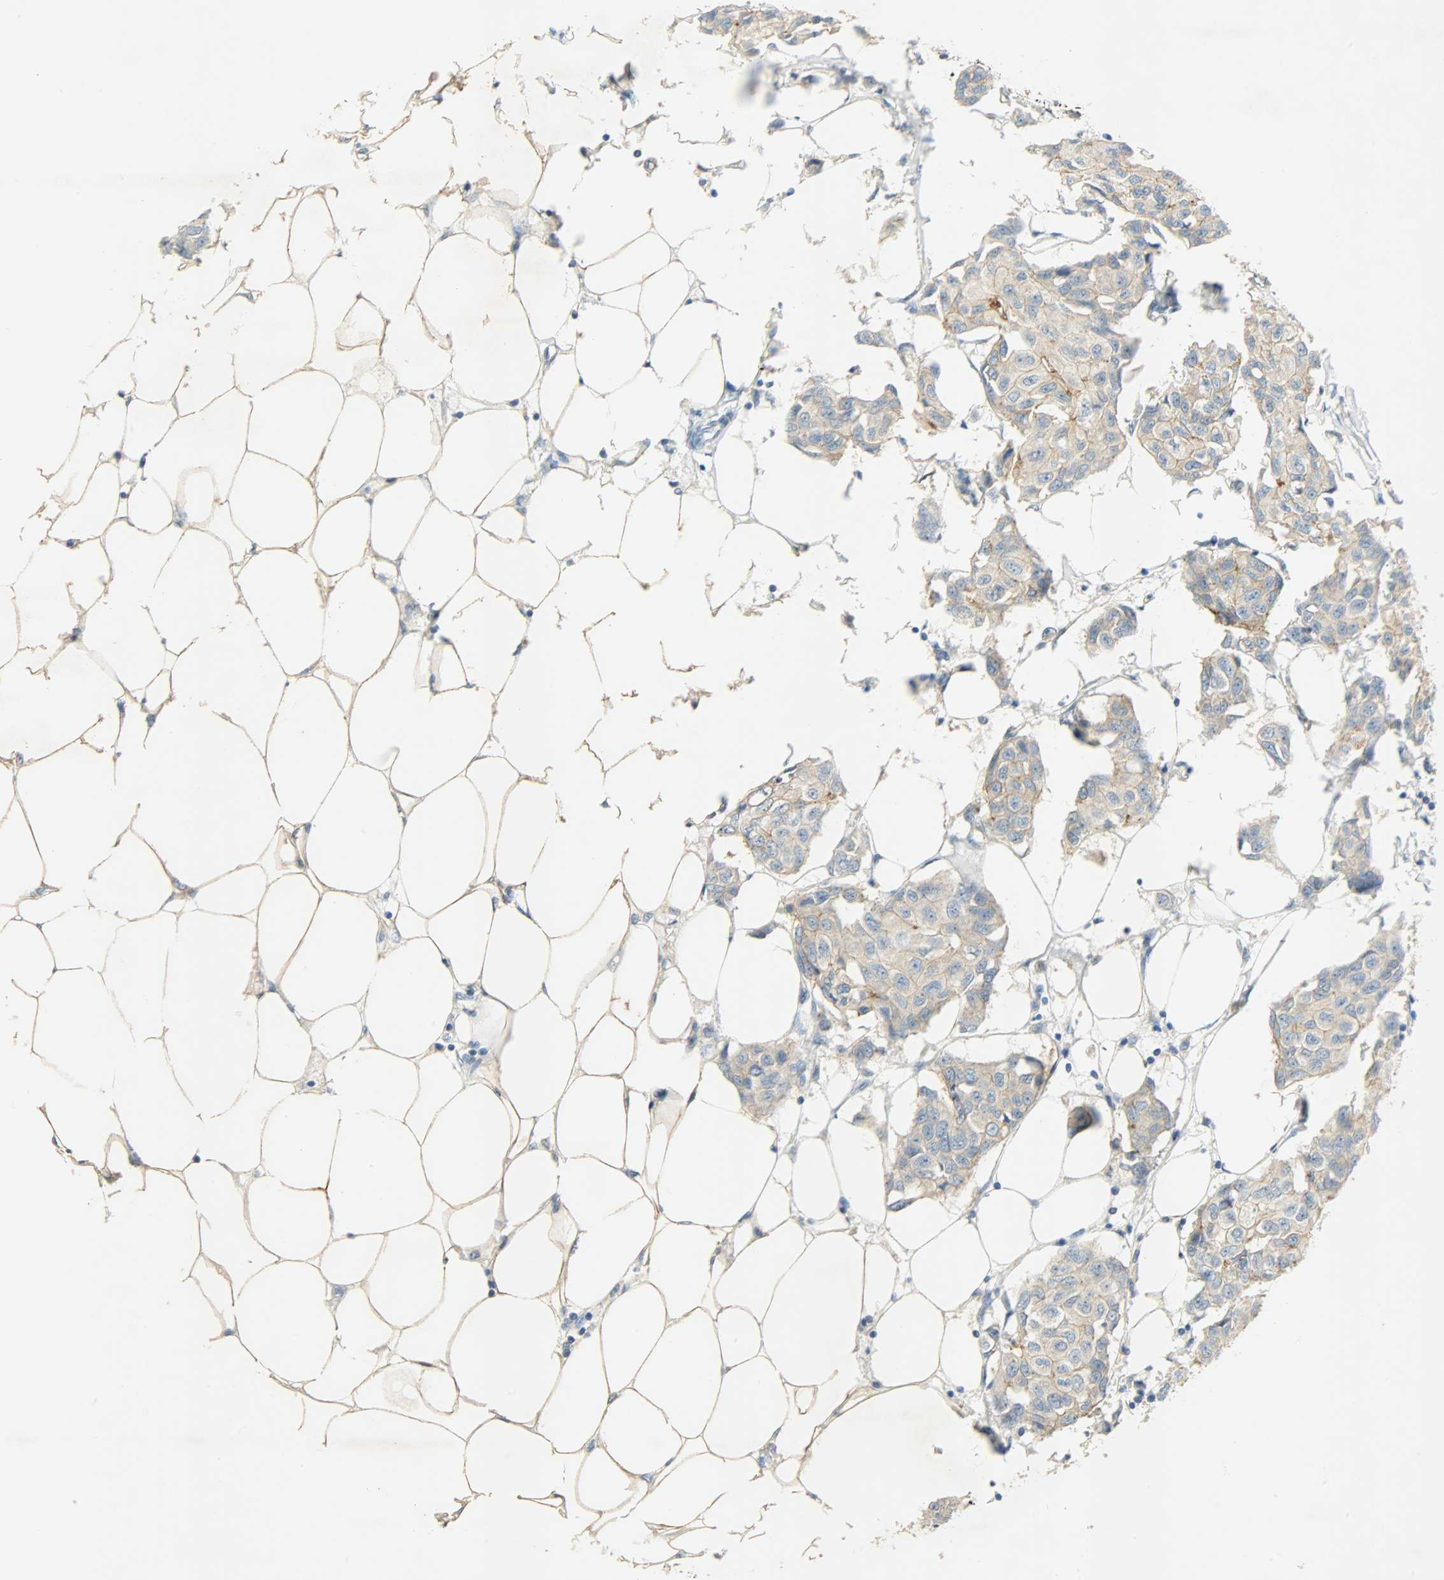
{"staining": {"intensity": "moderate", "quantity": ">75%", "location": "cytoplasmic/membranous"}, "tissue": "breast cancer", "cell_type": "Tumor cells", "image_type": "cancer", "snomed": [{"axis": "morphology", "description": "Duct carcinoma"}, {"axis": "topography", "description": "Breast"}], "caption": "Intraductal carcinoma (breast) tissue demonstrates moderate cytoplasmic/membranous positivity in approximately >75% of tumor cells, visualized by immunohistochemistry.", "gene": "DSG2", "patient": {"sex": "female", "age": 80}}